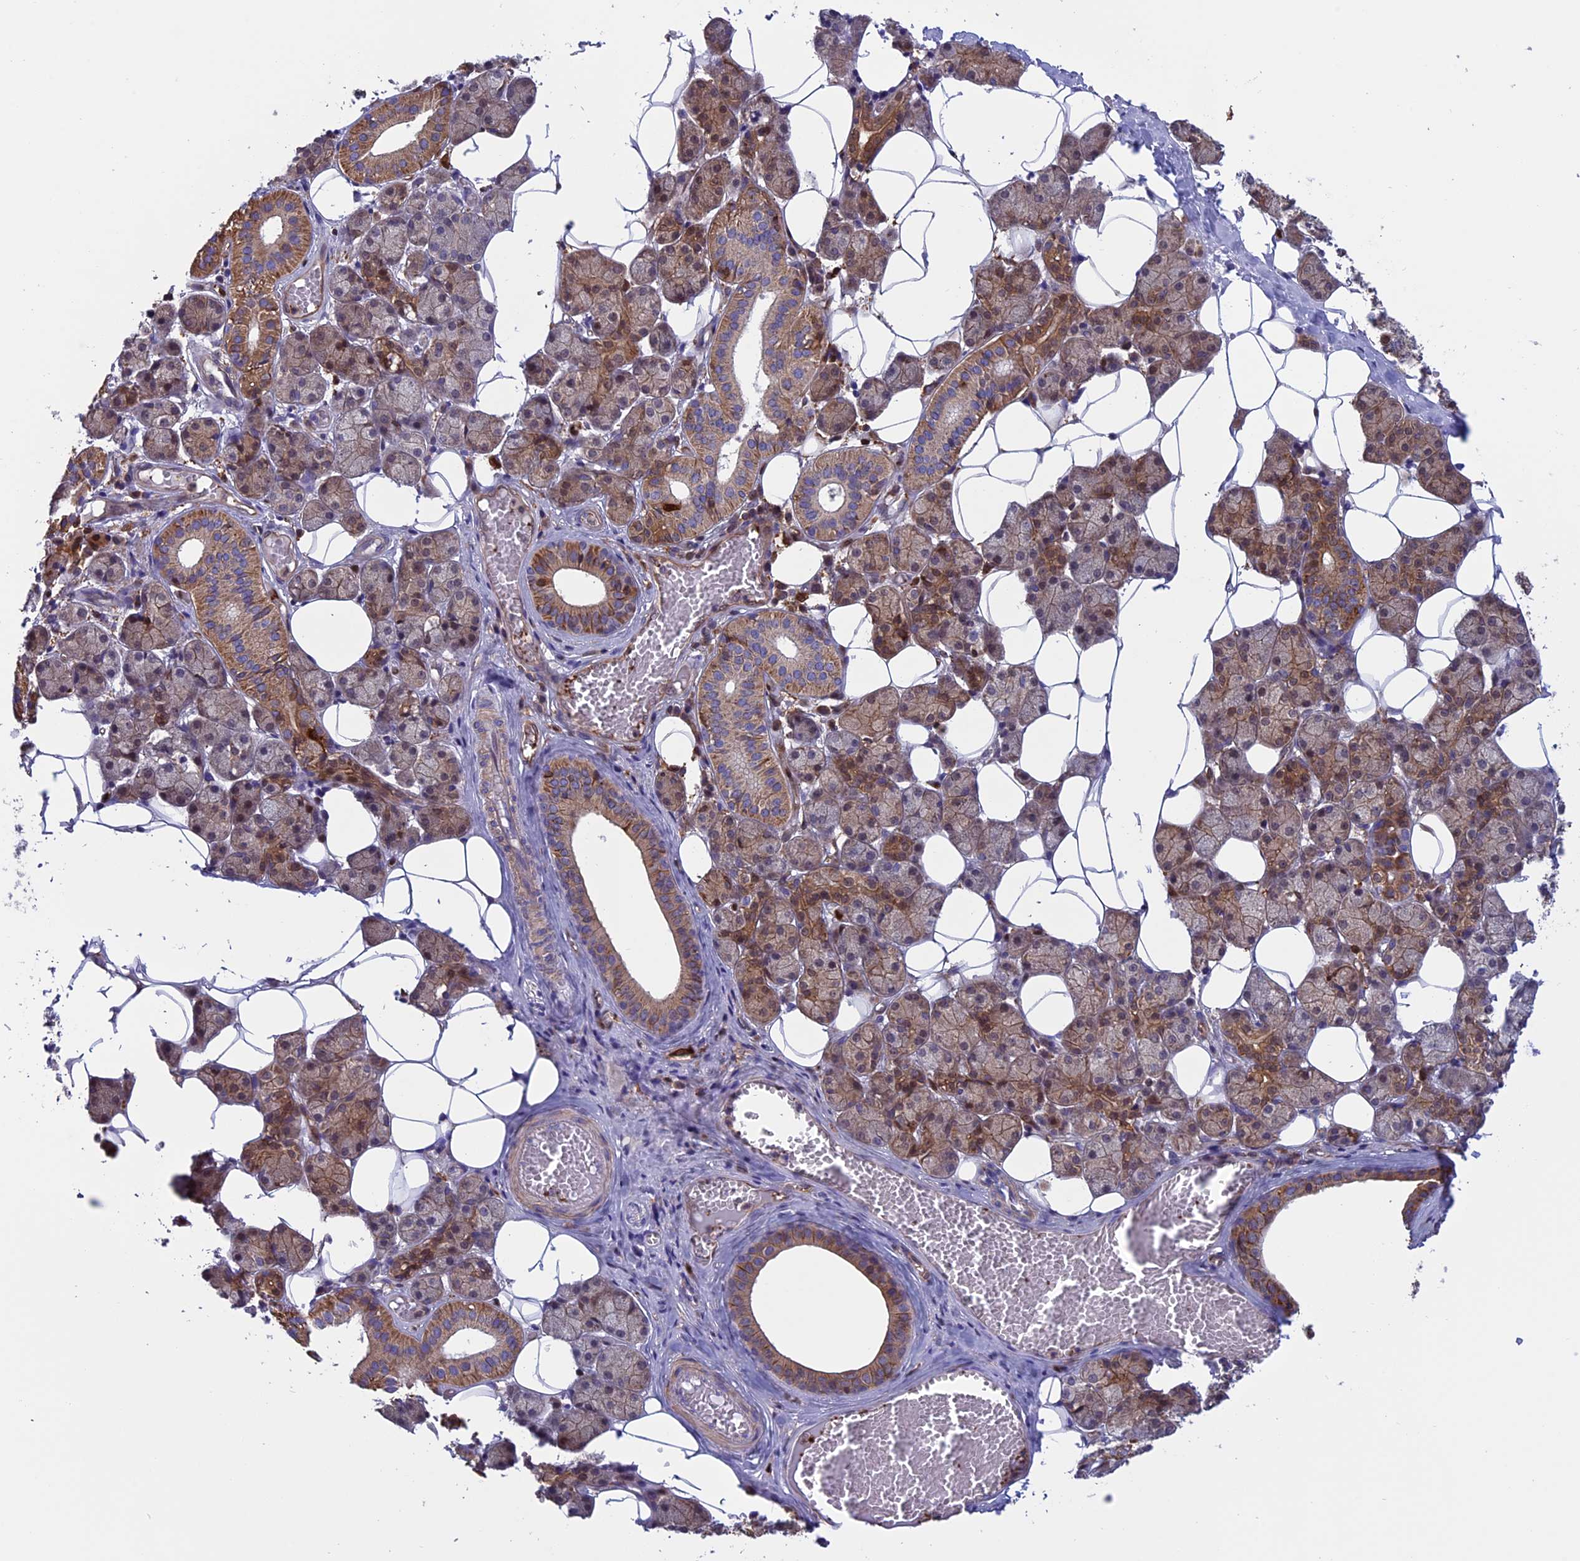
{"staining": {"intensity": "moderate", "quantity": "25%-75%", "location": "cytoplasmic/membranous"}, "tissue": "salivary gland", "cell_type": "Glandular cells", "image_type": "normal", "snomed": [{"axis": "morphology", "description": "Normal tissue, NOS"}, {"axis": "topography", "description": "Salivary gland"}], "caption": "This photomicrograph displays immunohistochemistry staining of unremarkable human salivary gland, with medium moderate cytoplasmic/membranous positivity in about 25%-75% of glandular cells.", "gene": "ARHGAP18", "patient": {"sex": "female", "age": 33}}